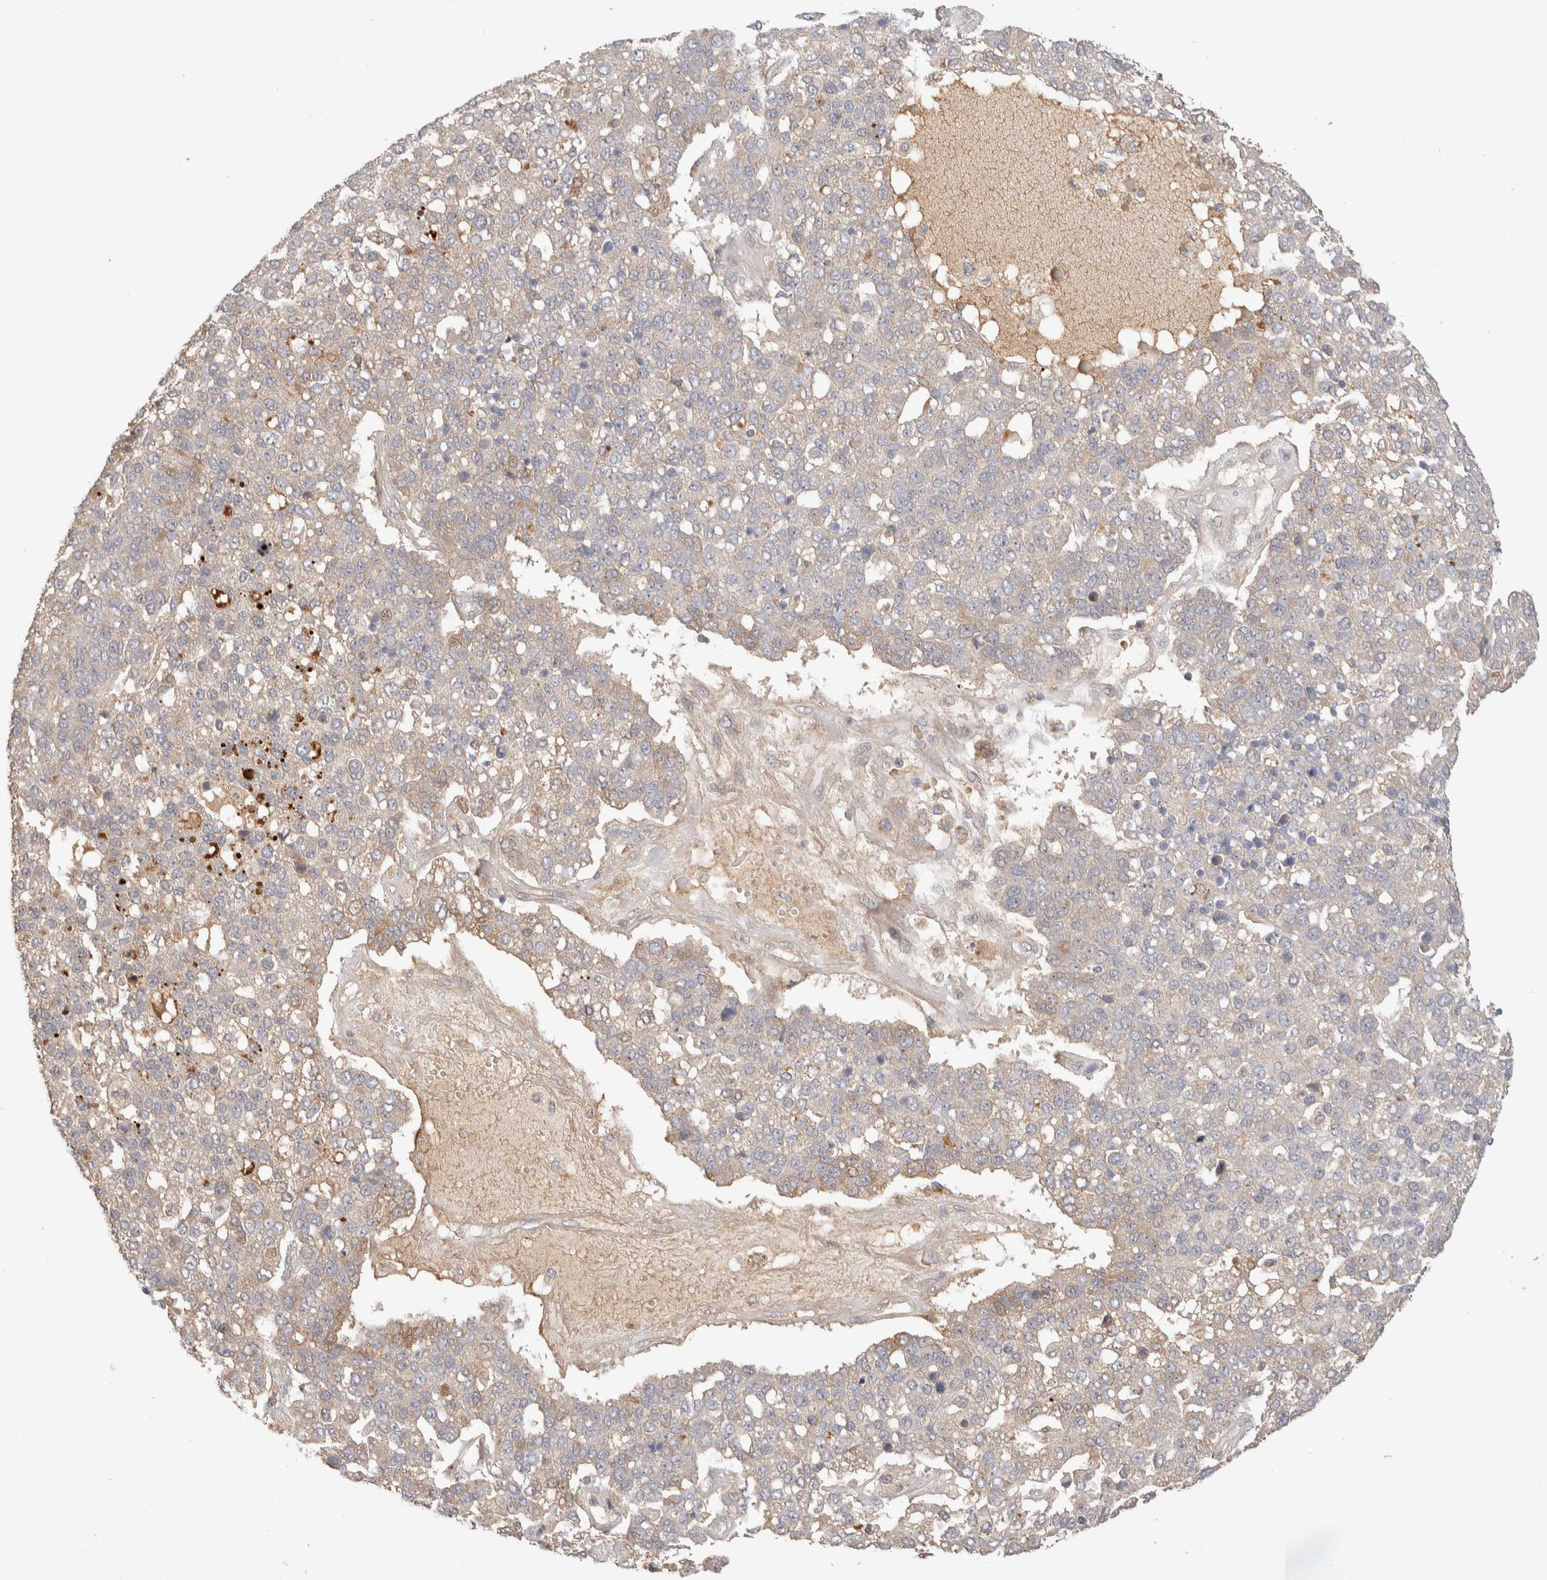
{"staining": {"intensity": "weak", "quantity": "<25%", "location": "cytoplasmic/membranous"}, "tissue": "pancreatic cancer", "cell_type": "Tumor cells", "image_type": "cancer", "snomed": [{"axis": "morphology", "description": "Adenocarcinoma, NOS"}, {"axis": "topography", "description": "Pancreas"}], "caption": "High magnification brightfield microscopy of pancreatic cancer stained with DAB (brown) and counterstained with hematoxylin (blue): tumor cells show no significant positivity.", "gene": "CASK", "patient": {"sex": "female", "age": 61}}